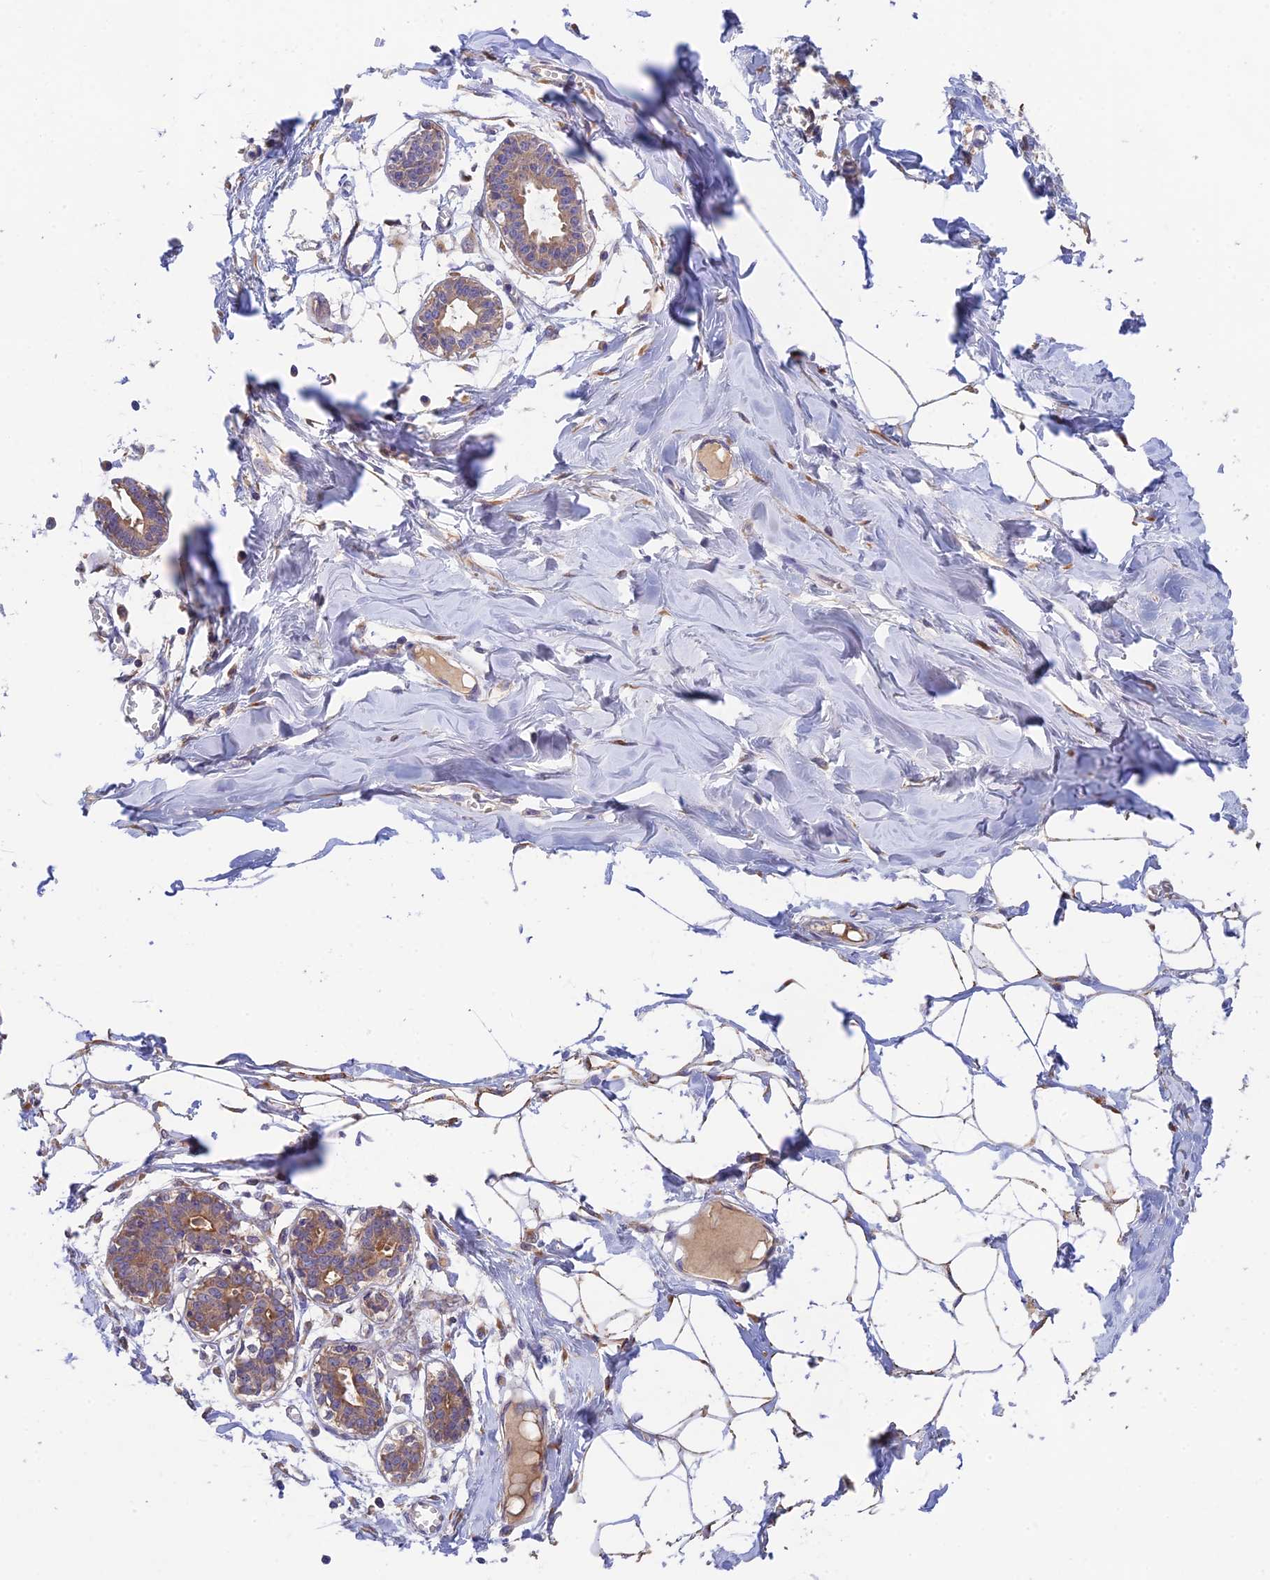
{"staining": {"intensity": "weak", "quantity": ">75%", "location": "cytoplasmic/membranous"}, "tissue": "breast", "cell_type": "Adipocytes", "image_type": "normal", "snomed": [{"axis": "morphology", "description": "Normal tissue, NOS"}, {"axis": "topography", "description": "Breast"}], "caption": "Approximately >75% of adipocytes in normal human breast show weak cytoplasmic/membranous protein expression as visualized by brown immunohistochemical staining.", "gene": "RANBP6", "patient": {"sex": "female", "age": 27}}